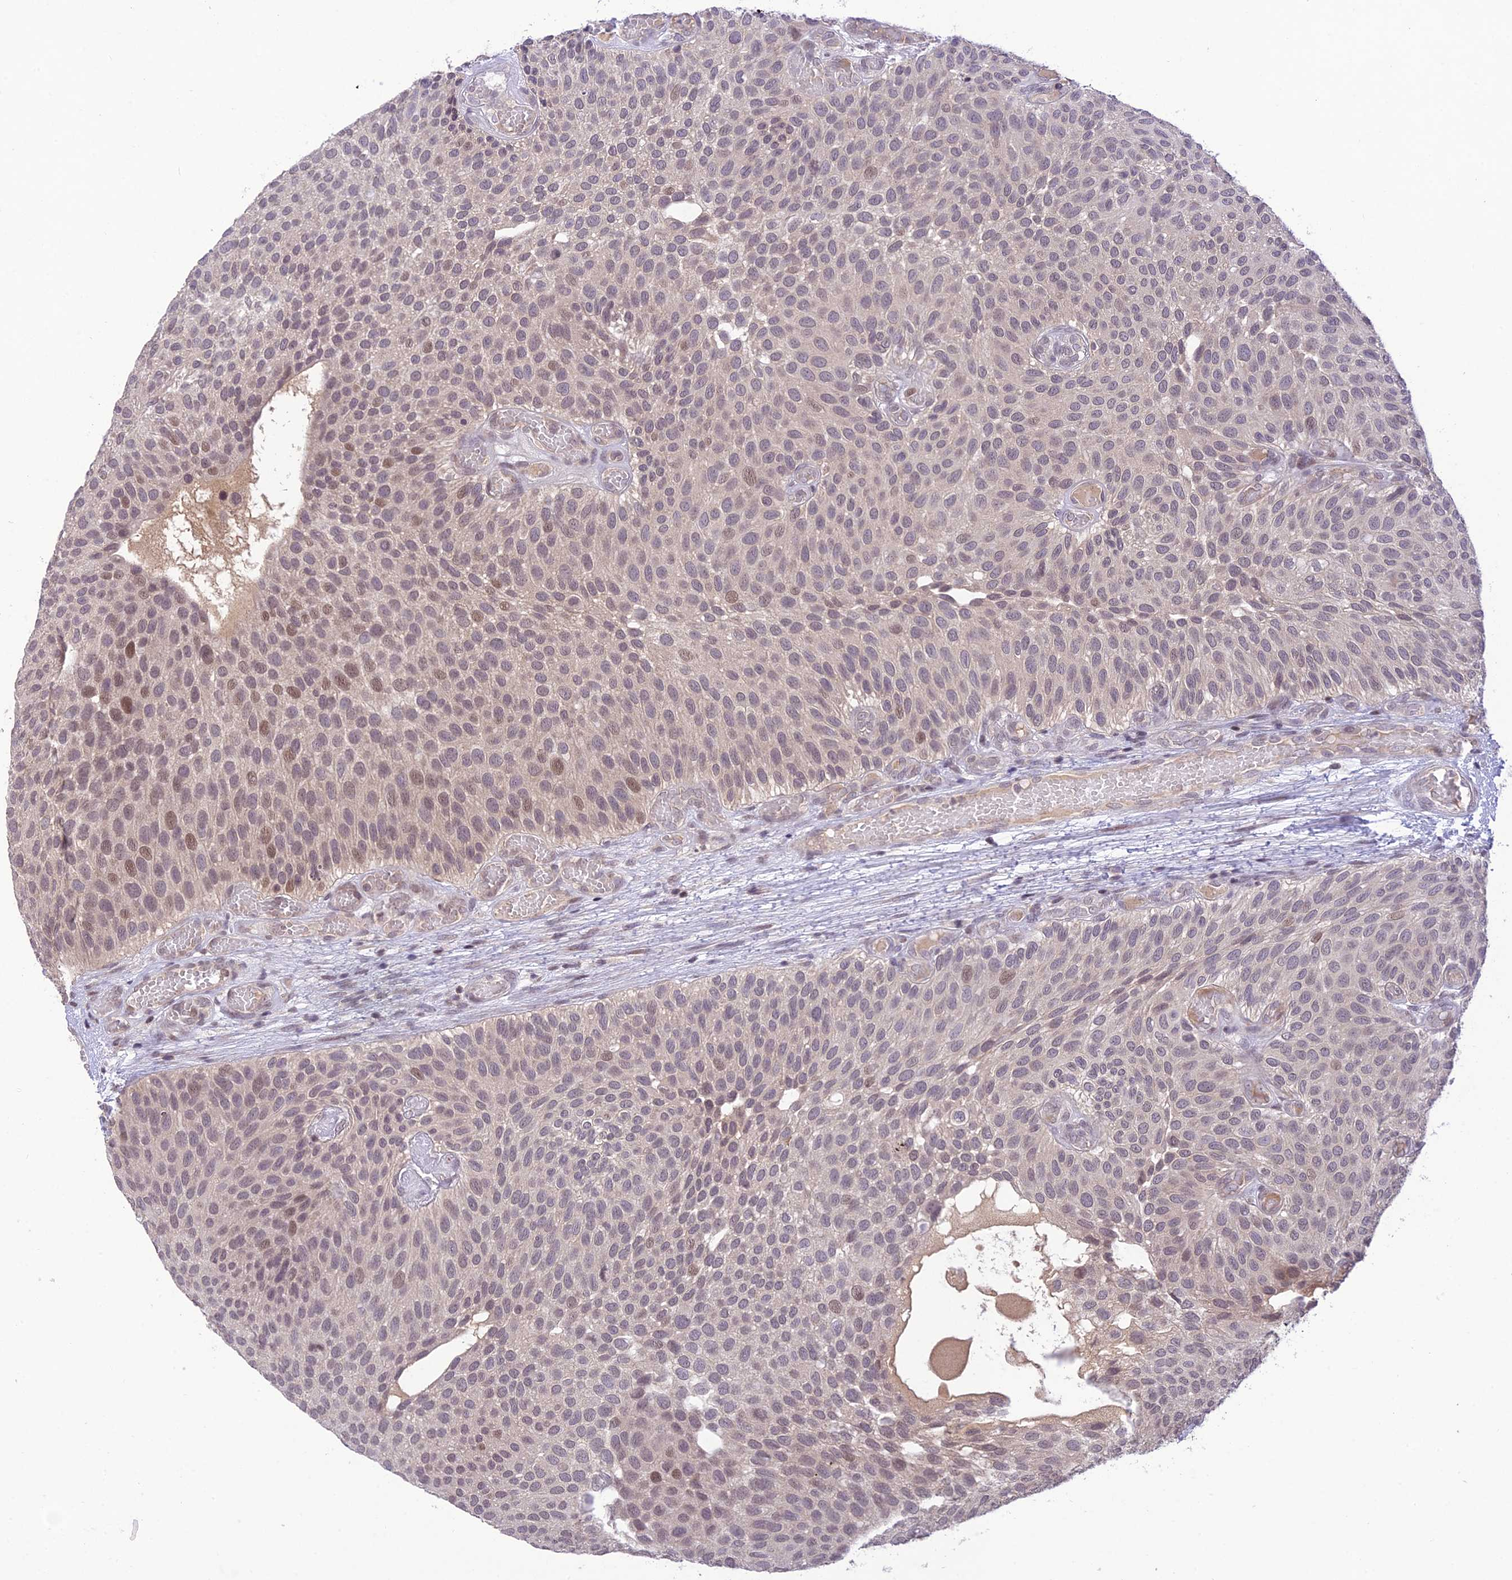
{"staining": {"intensity": "moderate", "quantity": "<25%", "location": "nuclear"}, "tissue": "urothelial cancer", "cell_type": "Tumor cells", "image_type": "cancer", "snomed": [{"axis": "morphology", "description": "Urothelial carcinoma, Low grade"}, {"axis": "topography", "description": "Urinary bladder"}], "caption": "A histopathology image of urothelial cancer stained for a protein exhibits moderate nuclear brown staining in tumor cells.", "gene": "TEKT1", "patient": {"sex": "male", "age": 89}}